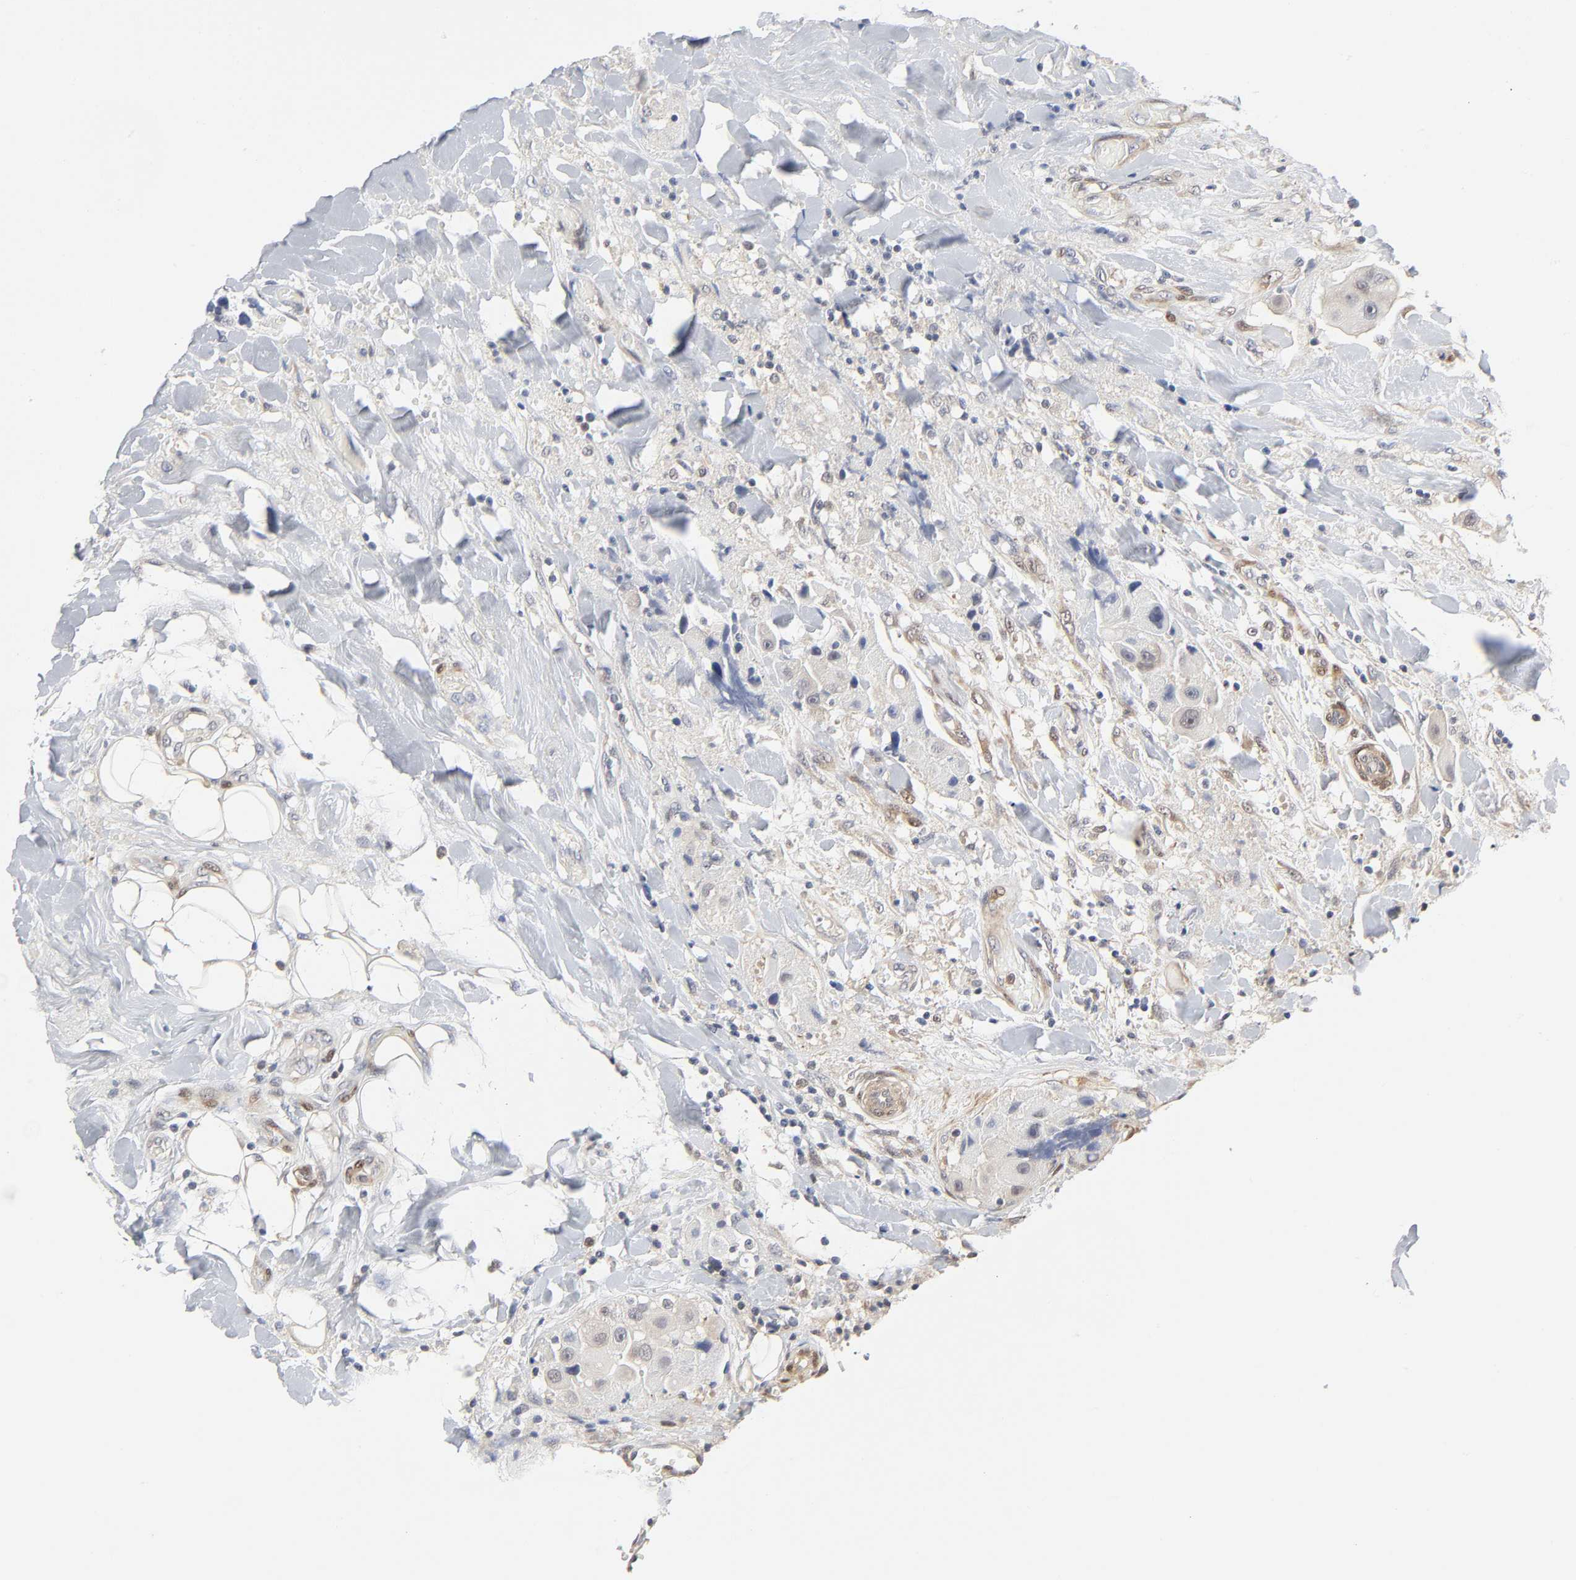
{"staining": {"intensity": "negative", "quantity": "none", "location": "none"}, "tissue": "head and neck cancer", "cell_type": "Tumor cells", "image_type": "cancer", "snomed": [{"axis": "morphology", "description": "Normal tissue, NOS"}, {"axis": "morphology", "description": "Adenocarcinoma, NOS"}, {"axis": "topography", "description": "Salivary gland"}, {"axis": "topography", "description": "Head-Neck"}], "caption": "This is an immunohistochemistry (IHC) image of human head and neck cancer (adenocarcinoma). There is no expression in tumor cells.", "gene": "PTEN", "patient": {"sex": "male", "age": 80}}